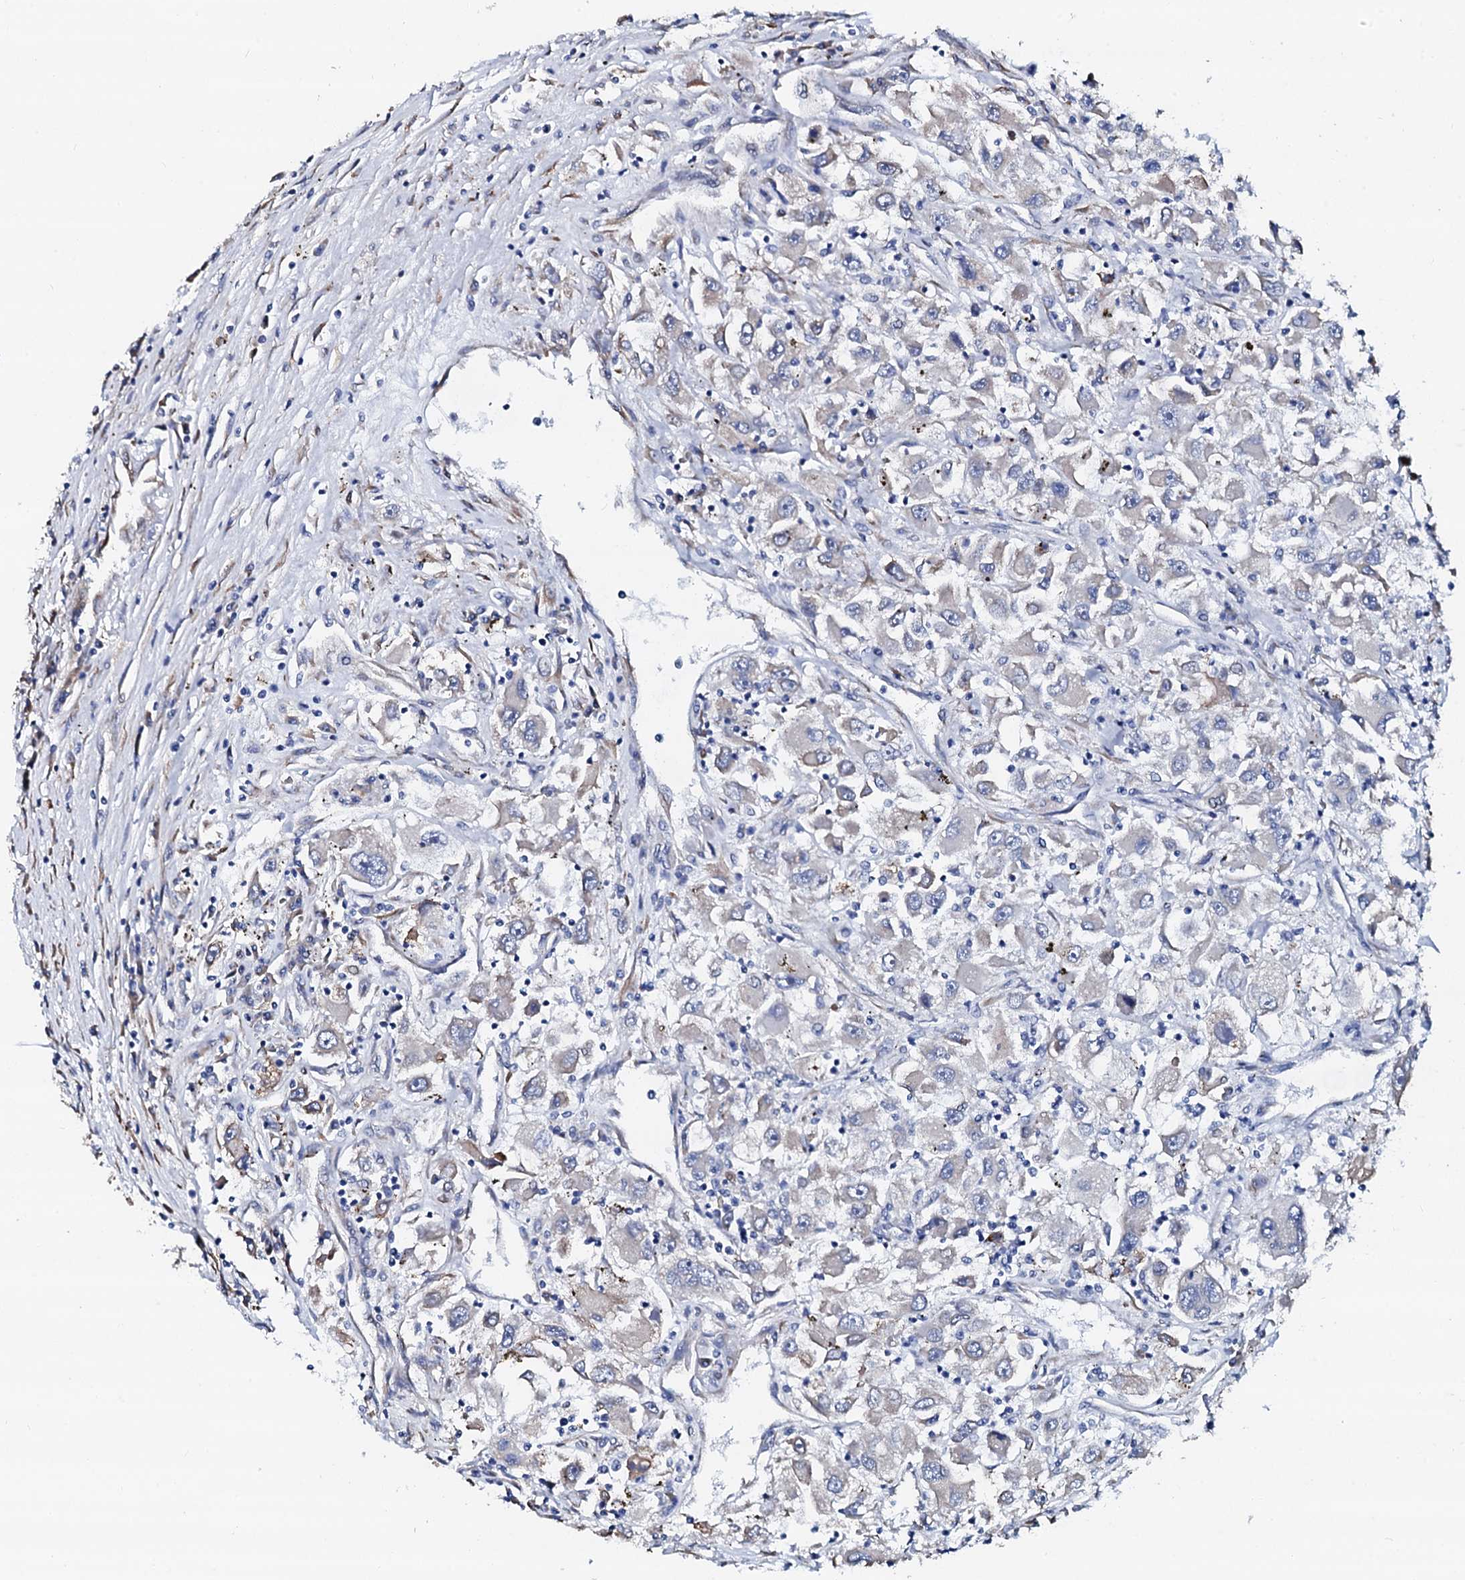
{"staining": {"intensity": "negative", "quantity": "none", "location": "none"}, "tissue": "renal cancer", "cell_type": "Tumor cells", "image_type": "cancer", "snomed": [{"axis": "morphology", "description": "Adenocarcinoma, NOS"}, {"axis": "topography", "description": "Kidney"}], "caption": "There is no significant positivity in tumor cells of renal cancer (adenocarcinoma).", "gene": "AKAP3", "patient": {"sex": "female", "age": 52}}